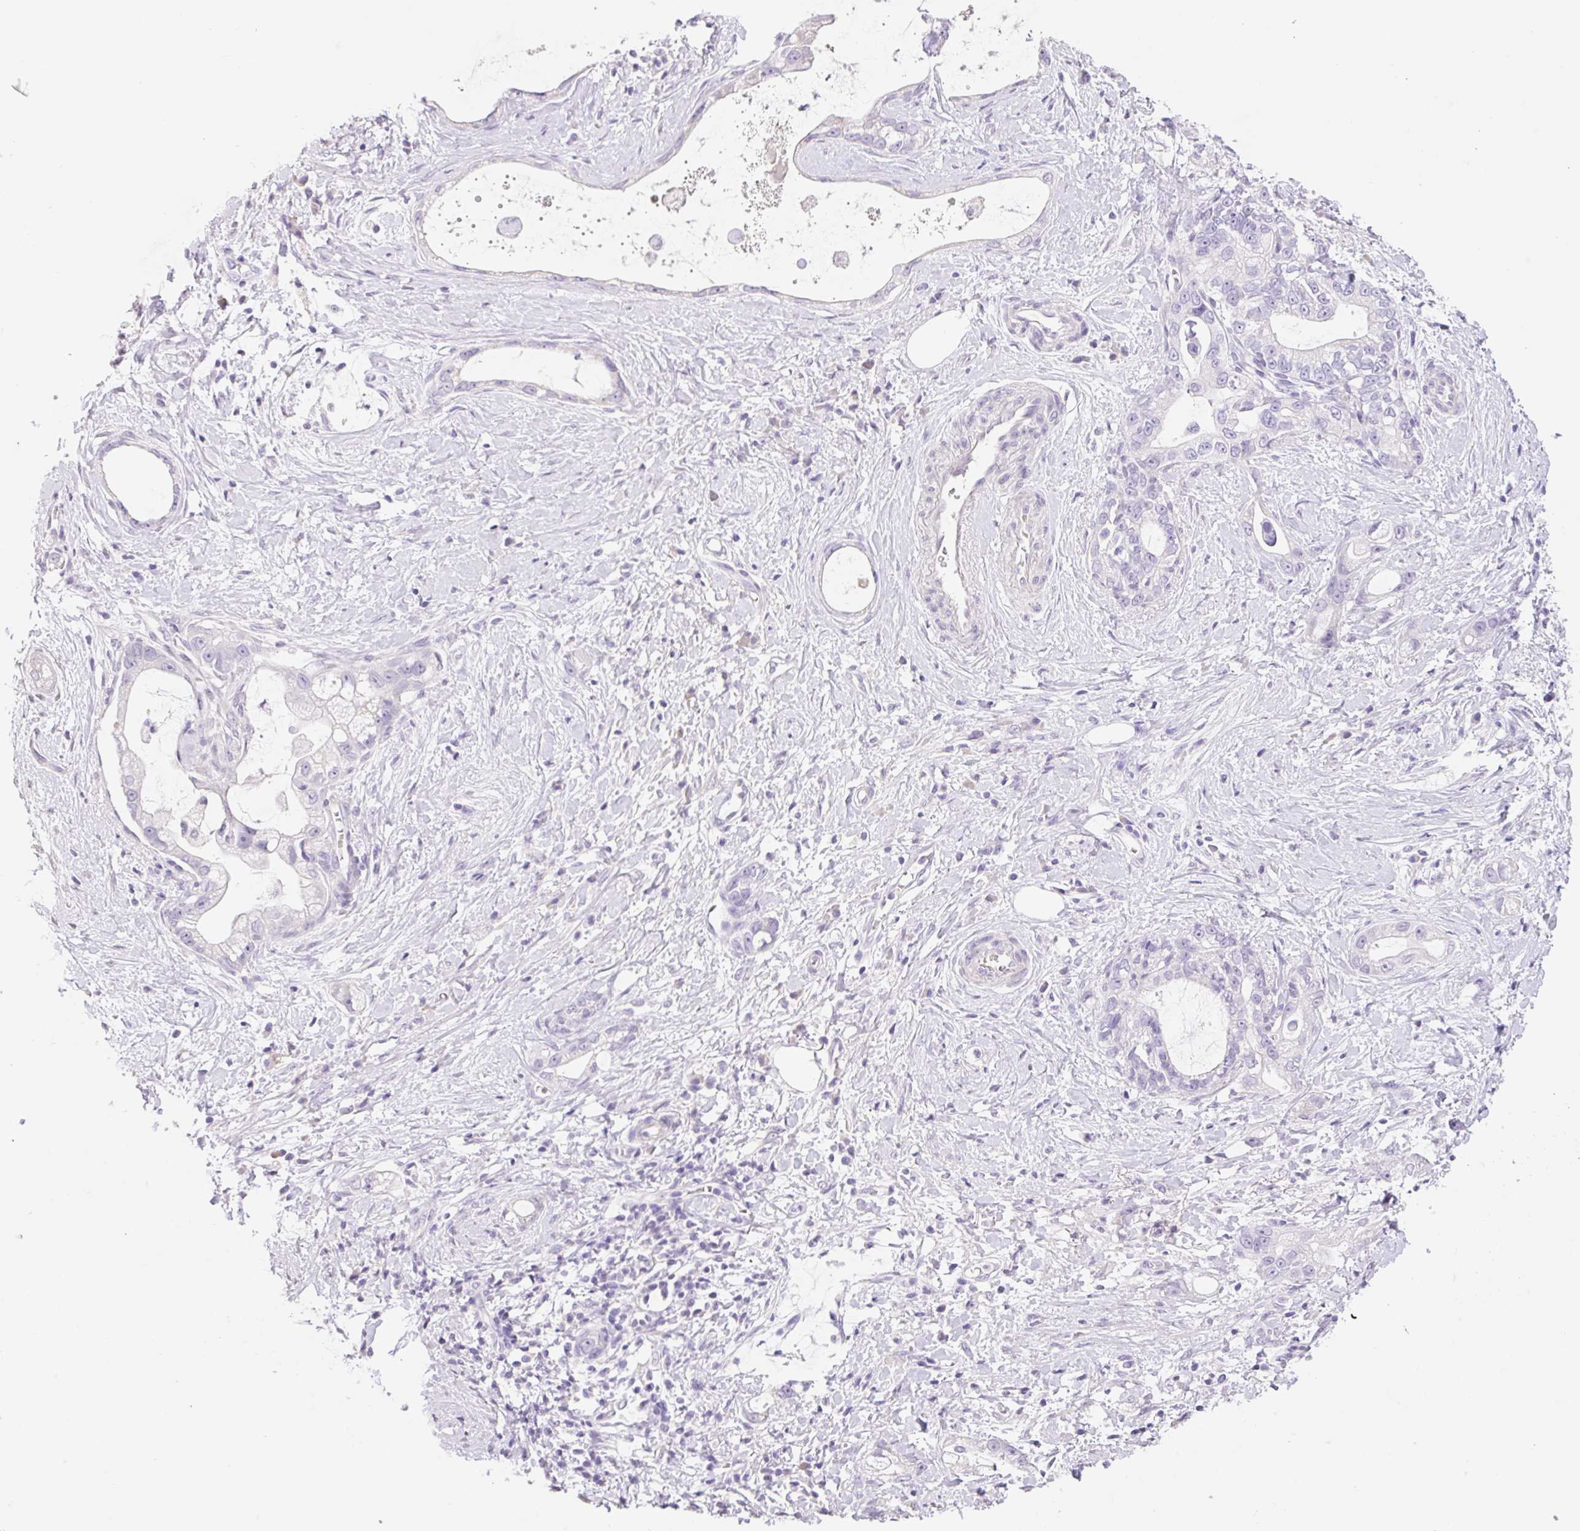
{"staining": {"intensity": "negative", "quantity": "none", "location": "none"}, "tissue": "stomach cancer", "cell_type": "Tumor cells", "image_type": "cancer", "snomed": [{"axis": "morphology", "description": "Adenocarcinoma, NOS"}, {"axis": "topography", "description": "Stomach"}], "caption": "Image shows no significant protein expression in tumor cells of stomach cancer.", "gene": "HCRTR2", "patient": {"sex": "male", "age": 55}}